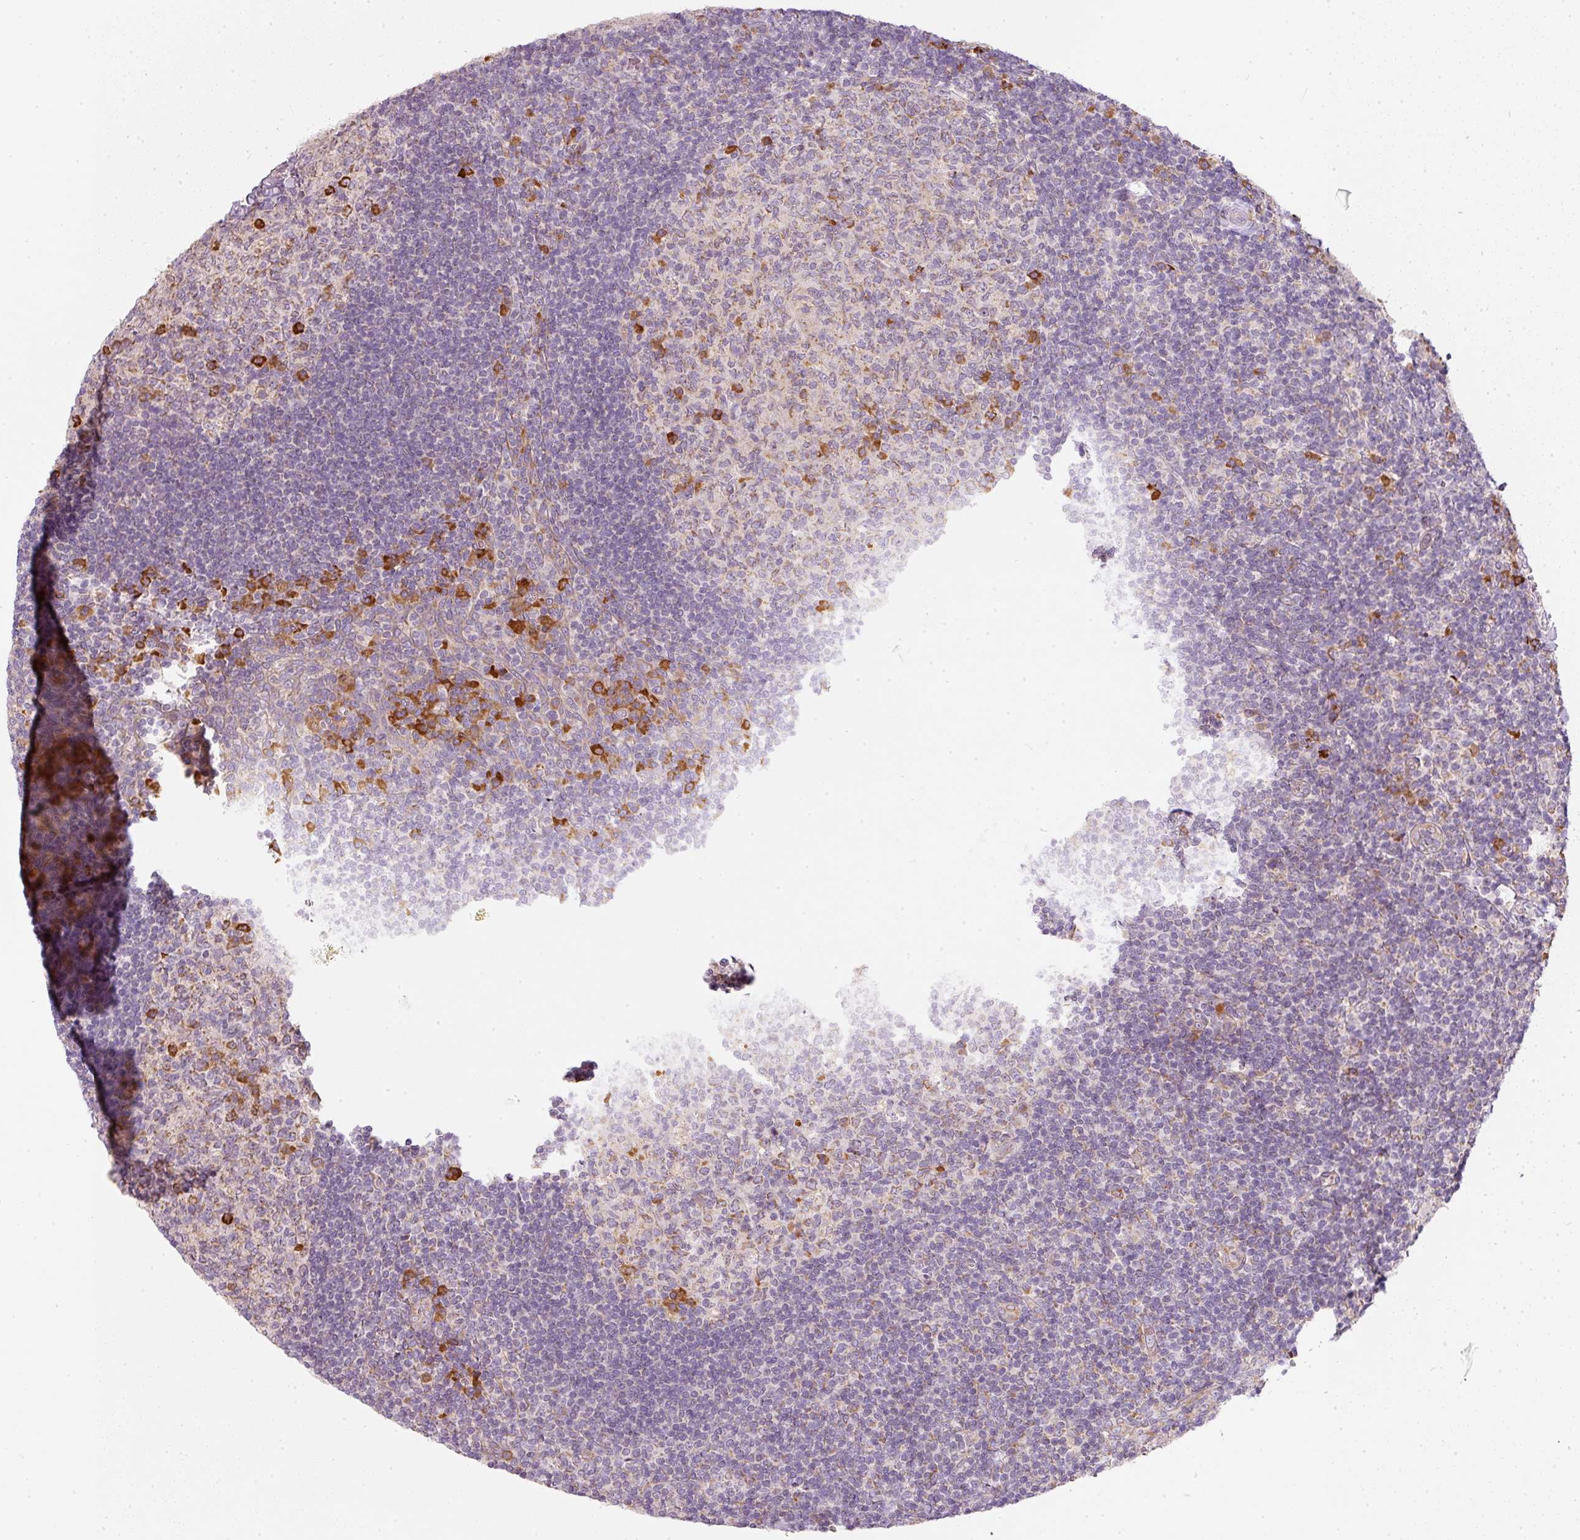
{"staining": {"intensity": "strong", "quantity": "<25%", "location": "cytoplasmic/membranous"}, "tissue": "tonsil", "cell_type": "Germinal center cells", "image_type": "normal", "snomed": [{"axis": "morphology", "description": "Normal tissue, NOS"}, {"axis": "topography", "description": "Tonsil"}], "caption": "Germinal center cells exhibit medium levels of strong cytoplasmic/membranous positivity in approximately <25% of cells in benign tonsil. The staining is performed using DAB brown chromogen to label protein expression. The nuclei are counter-stained blue using hematoxylin.", "gene": "MORN4", "patient": {"sex": "male", "age": 17}}